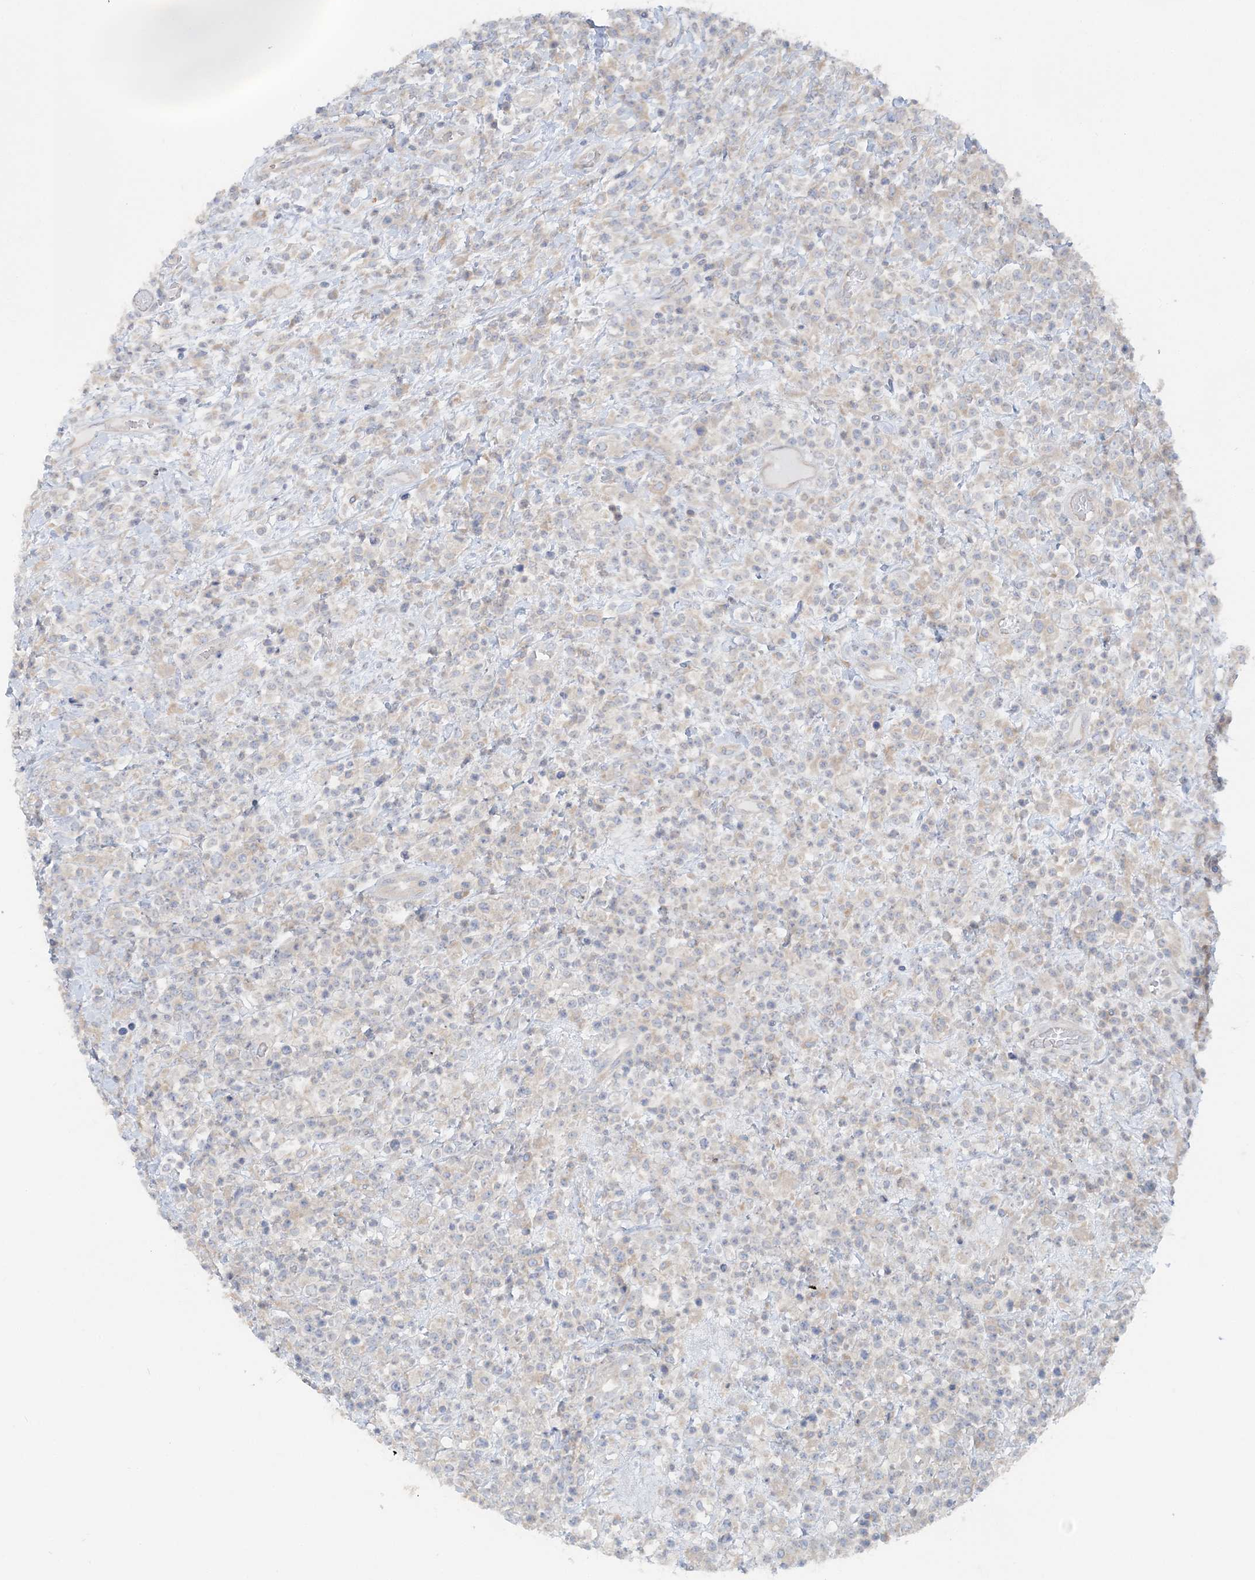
{"staining": {"intensity": "negative", "quantity": "none", "location": "none"}, "tissue": "lymphoma", "cell_type": "Tumor cells", "image_type": "cancer", "snomed": [{"axis": "morphology", "description": "Malignant lymphoma, non-Hodgkin's type, High grade"}, {"axis": "topography", "description": "Colon"}], "caption": "A photomicrograph of human malignant lymphoma, non-Hodgkin's type (high-grade) is negative for staining in tumor cells.", "gene": "TBC1D5", "patient": {"sex": "female", "age": 53}}